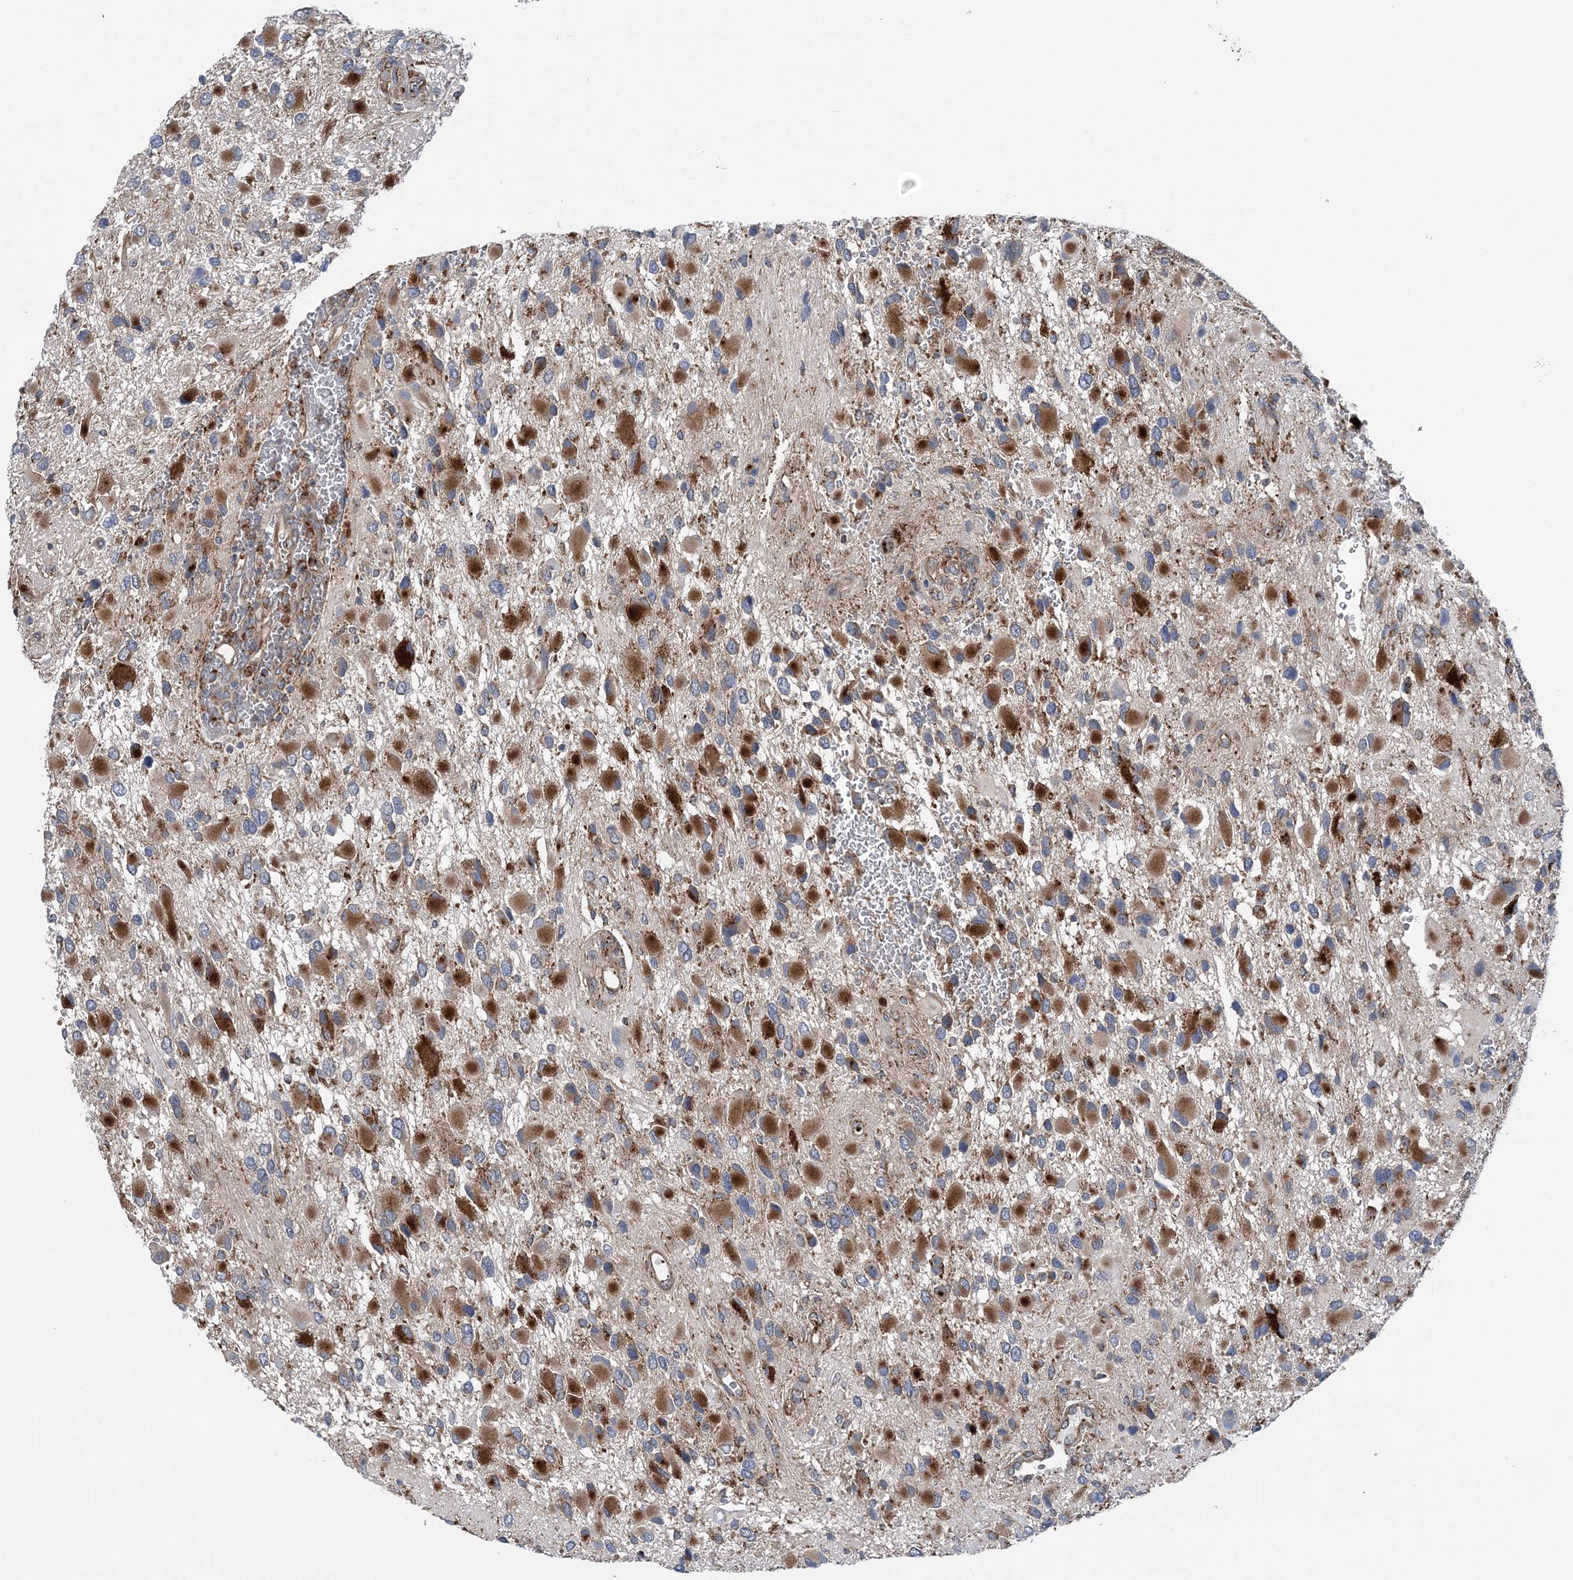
{"staining": {"intensity": "strong", "quantity": ">75%", "location": "cytoplasmic/membranous"}, "tissue": "glioma", "cell_type": "Tumor cells", "image_type": "cancer", "snomed": [{"axis": "morphology", "description": "Glioma, malignant, High grade"}, {"axis": "topography", "description": "Brain"}], "caption": "Immunohistochemical staining of malignant glioma (high-grade) shows strong cytoplasmic/membranous protein expression in approximately >75% of tumor cells.", "gene": "PTTG1IP", "patient": {"sex": "male", "age": 53}}